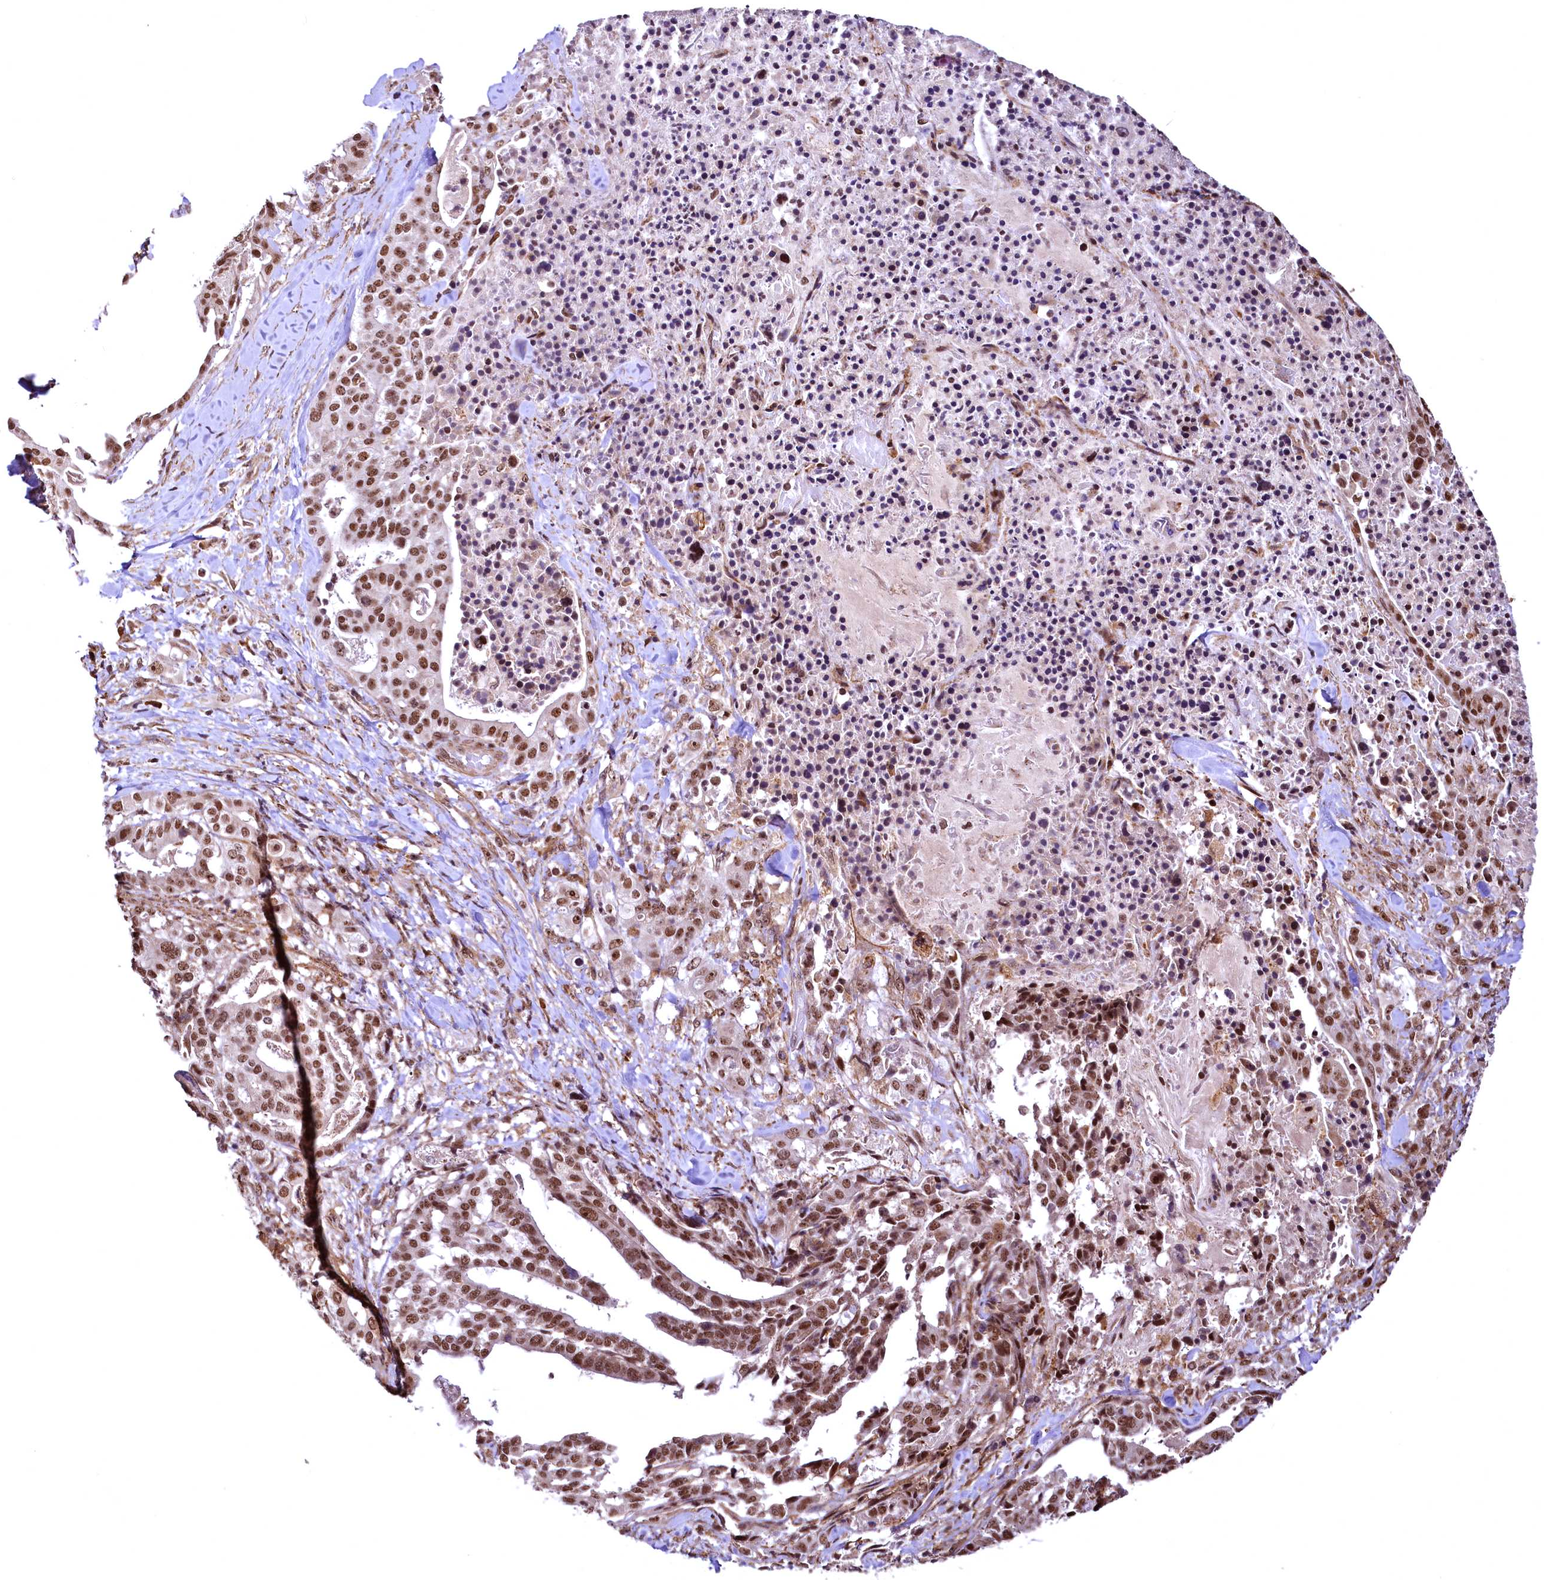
{"staining": {"intensity": "strong", "quantity": ">75%", "location": "nuclear"}, "tissue": "stomach cancer", "cell_type": "Tumor cells", "image_type": "cancer", "snomed": [{"axis": "morphology", "description": "Adenocarcinoma, NOS"}, {"axis": "topography", "description": "Stomach"}], "caption": "Immunohistochemistry (IHC) of human adenocarcinoma (stomach) exhibits high levels of strong nuclear positivity in approximately >75% of tumor cells.", "gene": "PDS5B", "patient": {"sex": "male", "age": 48}}